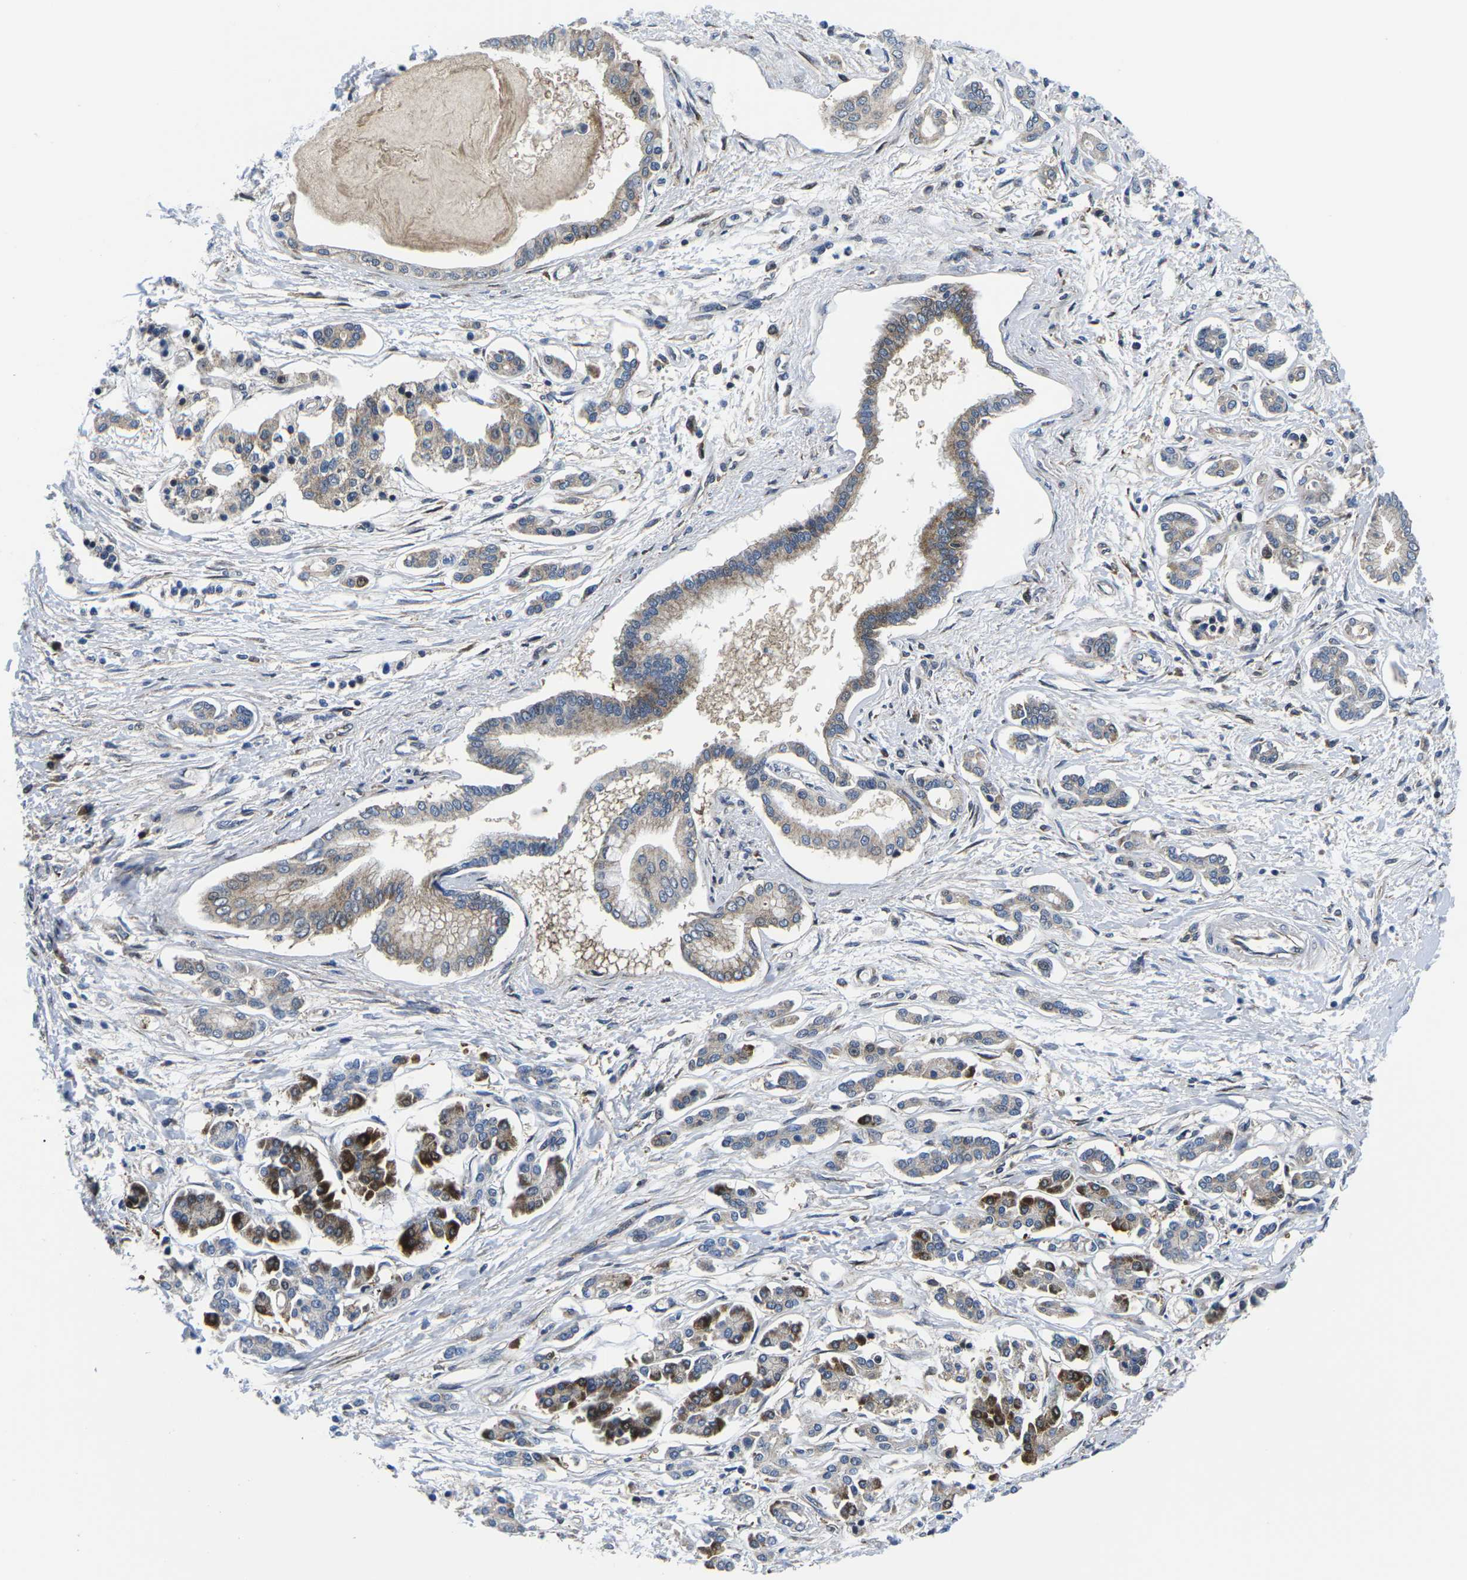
{"staining": {"intensity": "moderate", "quantity": "25%-75%", "location": "cytoplasmic/membranous"}, "tissue": "pancreatic cancer", "cell_type": "Tumor cells", "image_type": "cancer", "snomed": [{"axis": "morphology", "description": "Adenocarcinoma, NOS"}, {"axis": "topography", "description": "Pancreas"}], "caption": "About 25%-75% of tumor cells in human pancreatic cancer (adenocarcinoma) exhibit moderate cytoplasmic/membranous protein positivity as visualized by brown immunohistochemical staining.", "gene": "EIF4E", "patient": {"sex": "male", "age": 56}}